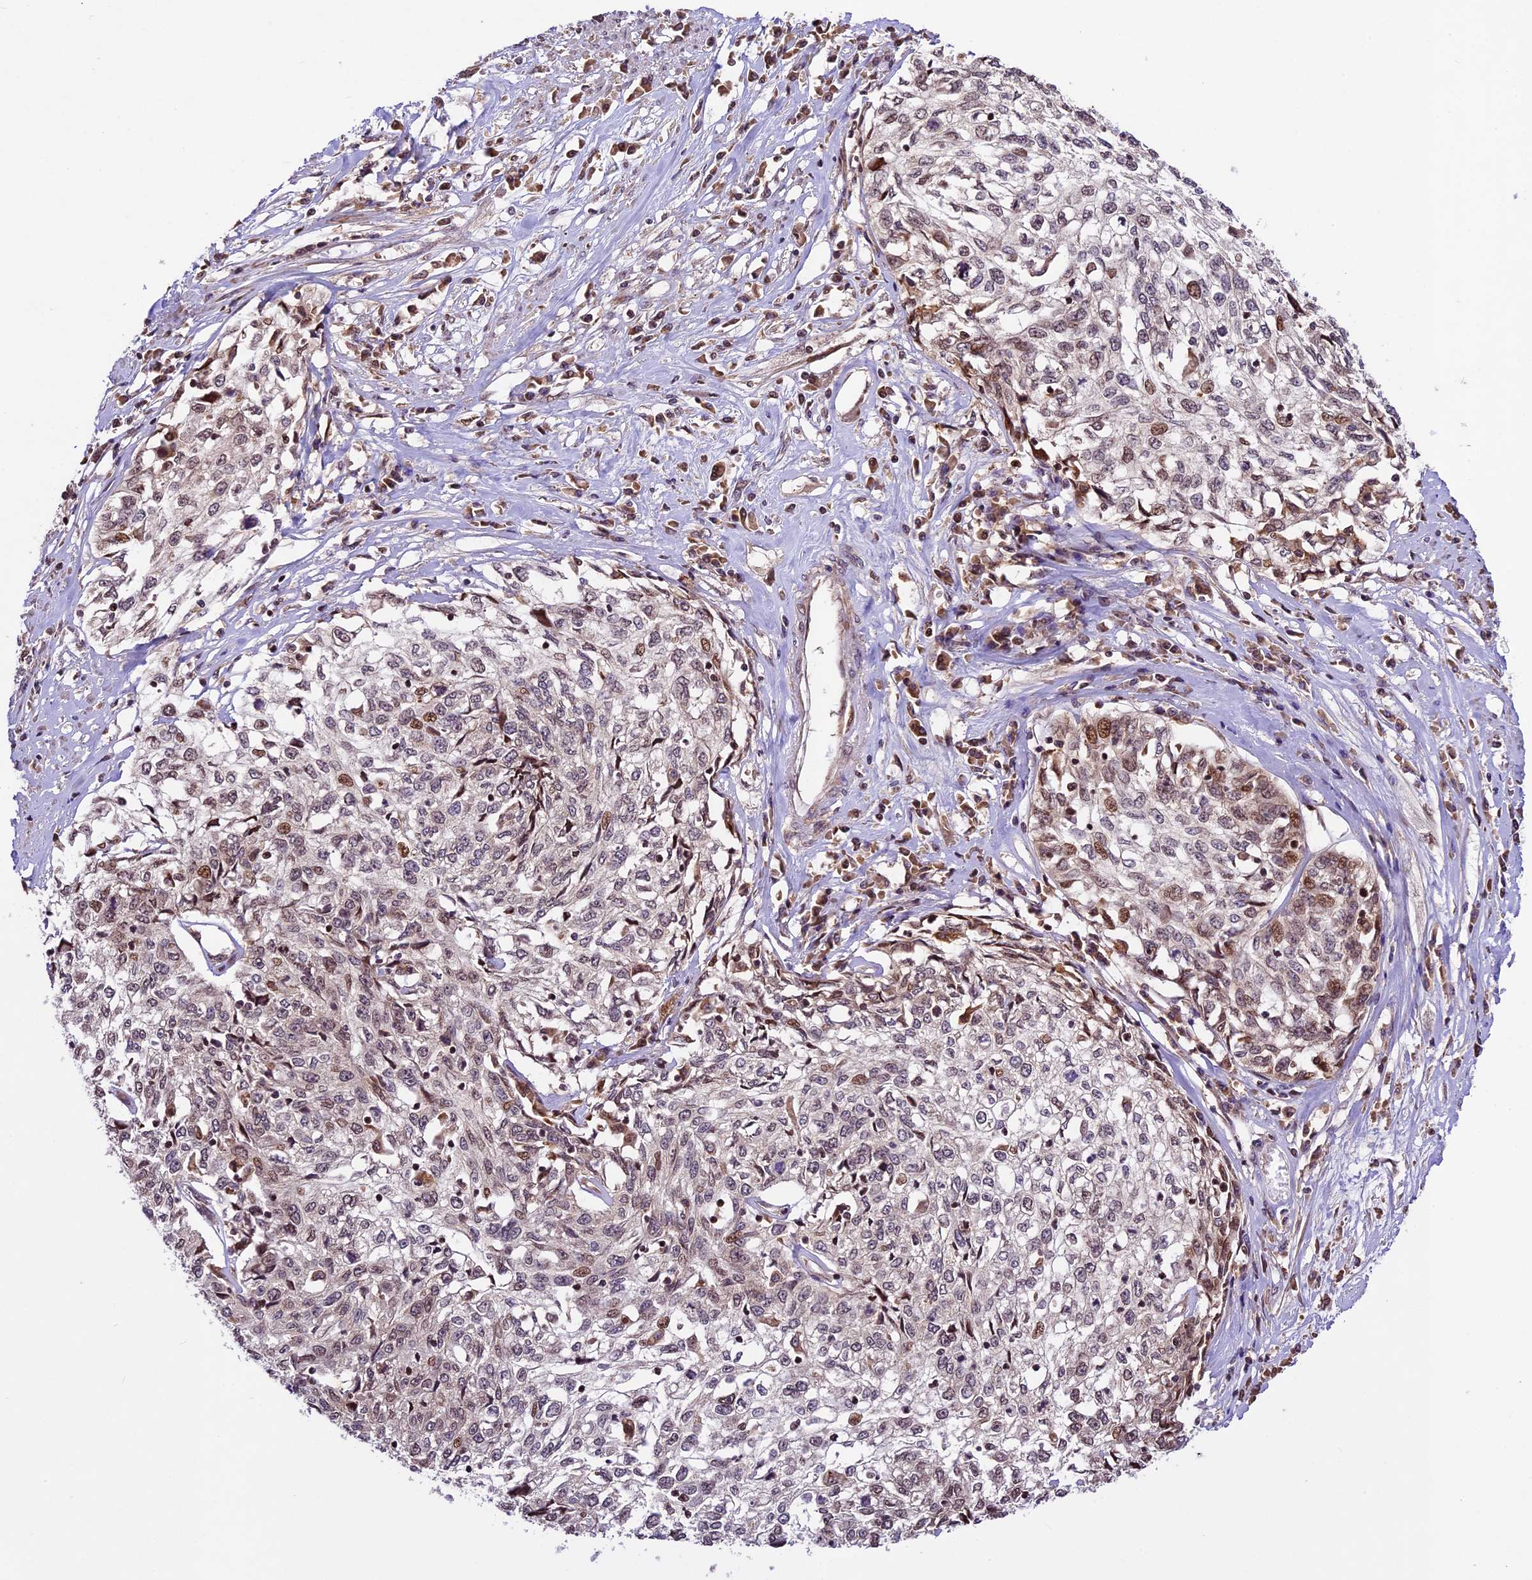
{"staining": {"intensity": "moderate", "quantity": "<25%", "location": "nuclear"}, "tissue": "cervical cancer", "cell_type": "Tumor cells", "image_type": "cancer", "snomed": [{"axis": "morphology", "description": "Squamous cell carcinoma, NOS"}, {"axis": "topography", "description": "Cervix"}], "caption": "A brown stain shows moderate nuclear positivity of a protein in human squamous cell carcinoma (cervical) tumor cells.", "gene": "CCSER1", "patient": {"sex": "female", "age": 57}}